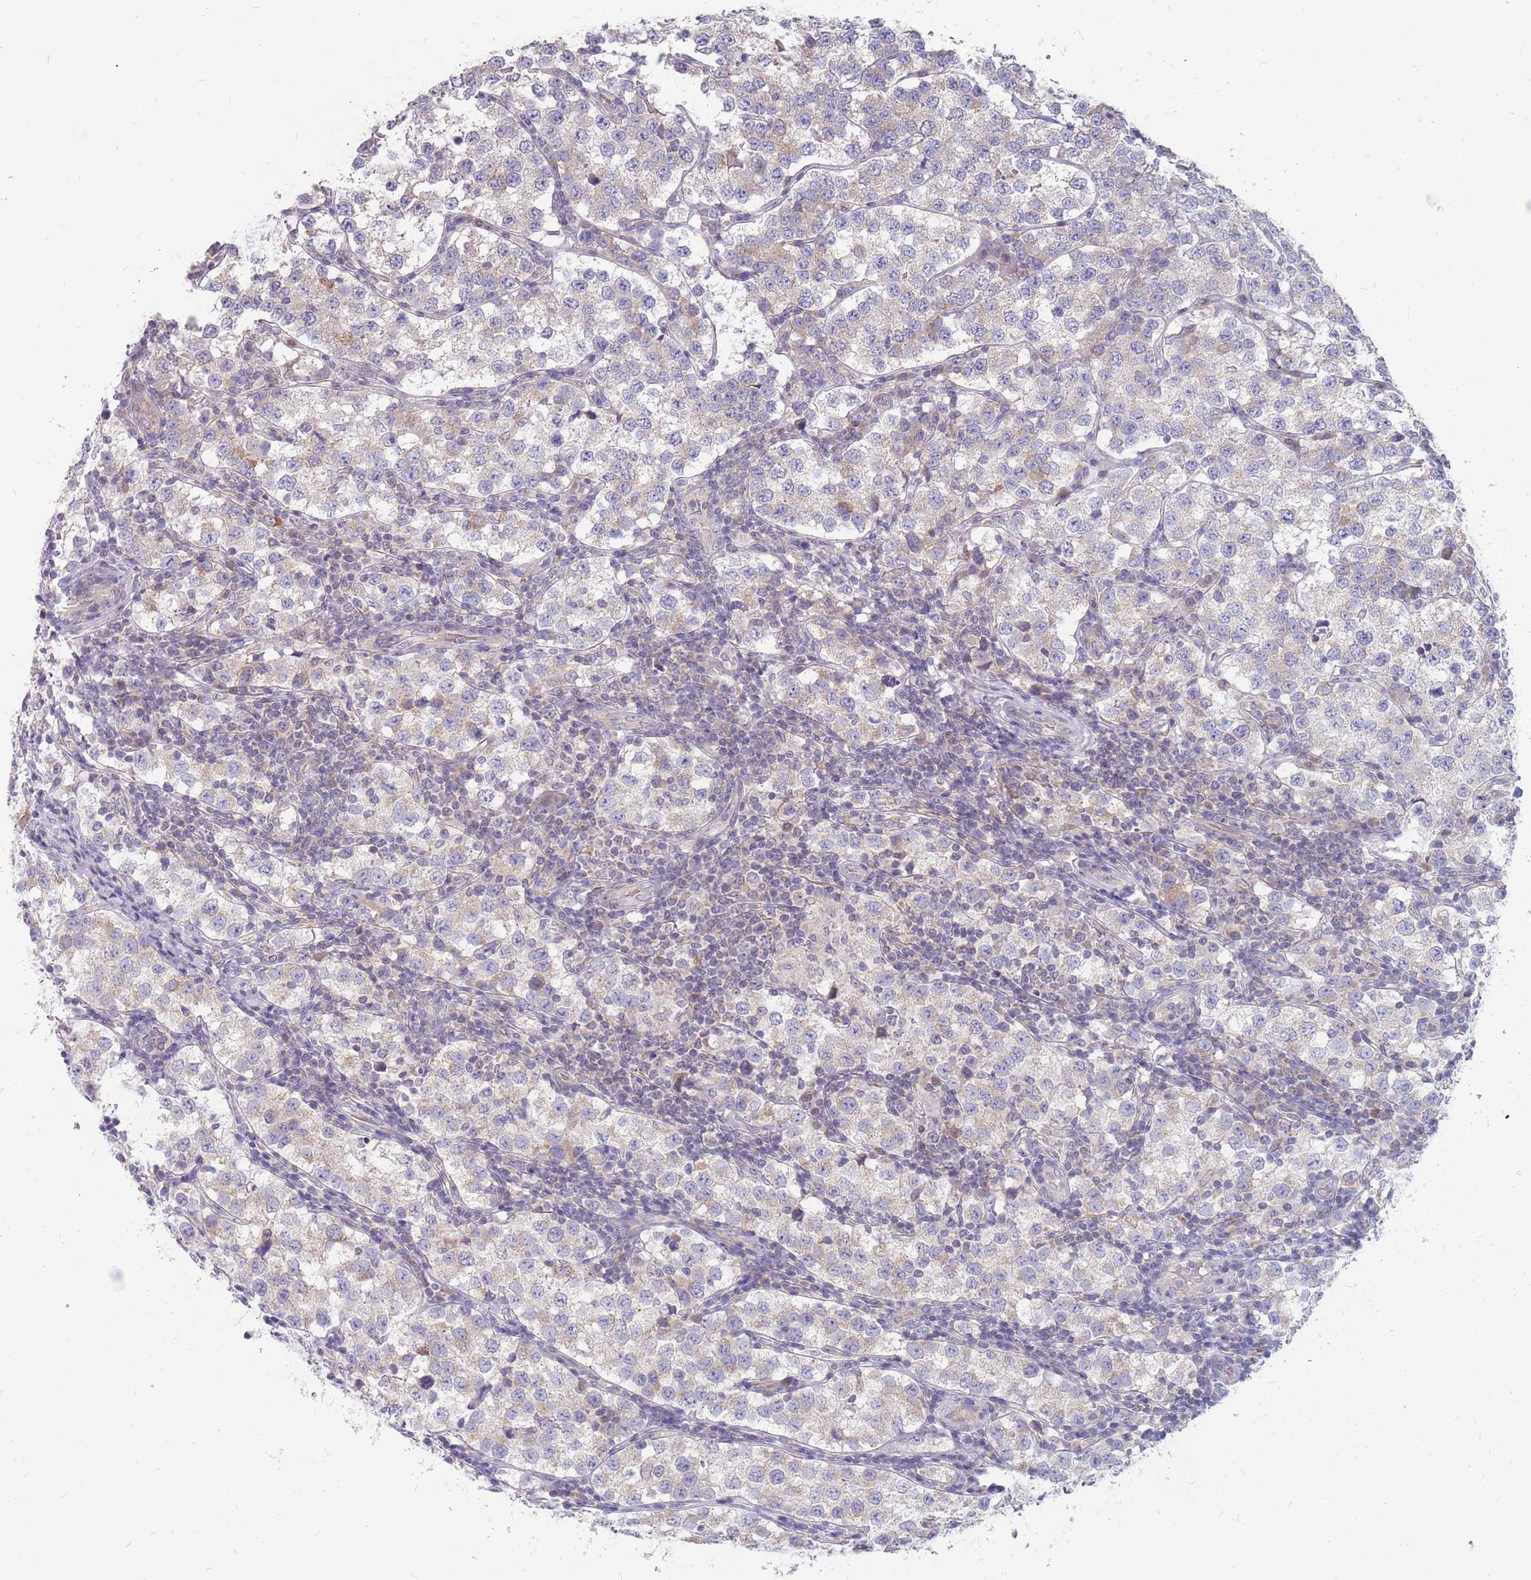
{"staining": {"intensity": "weak", "quantity": "<25%", "location": "cytoplasmic/membranous"}, "tissue": "testis cancer", "cell_type": "Tumor cells", "image_type": "cancer", "snomed": [{"axis": "morphology", "description": "Seminoma, NOS"}, {"axis": "topography", "description": "Testis"}], "caption": "The immunohistochemistry micrograph has no significant positivity in tumor cells of testis cancer (seminoma) tissue.", "gene": "CMTR2", "patient": {"sex": "male", "age": 34}}